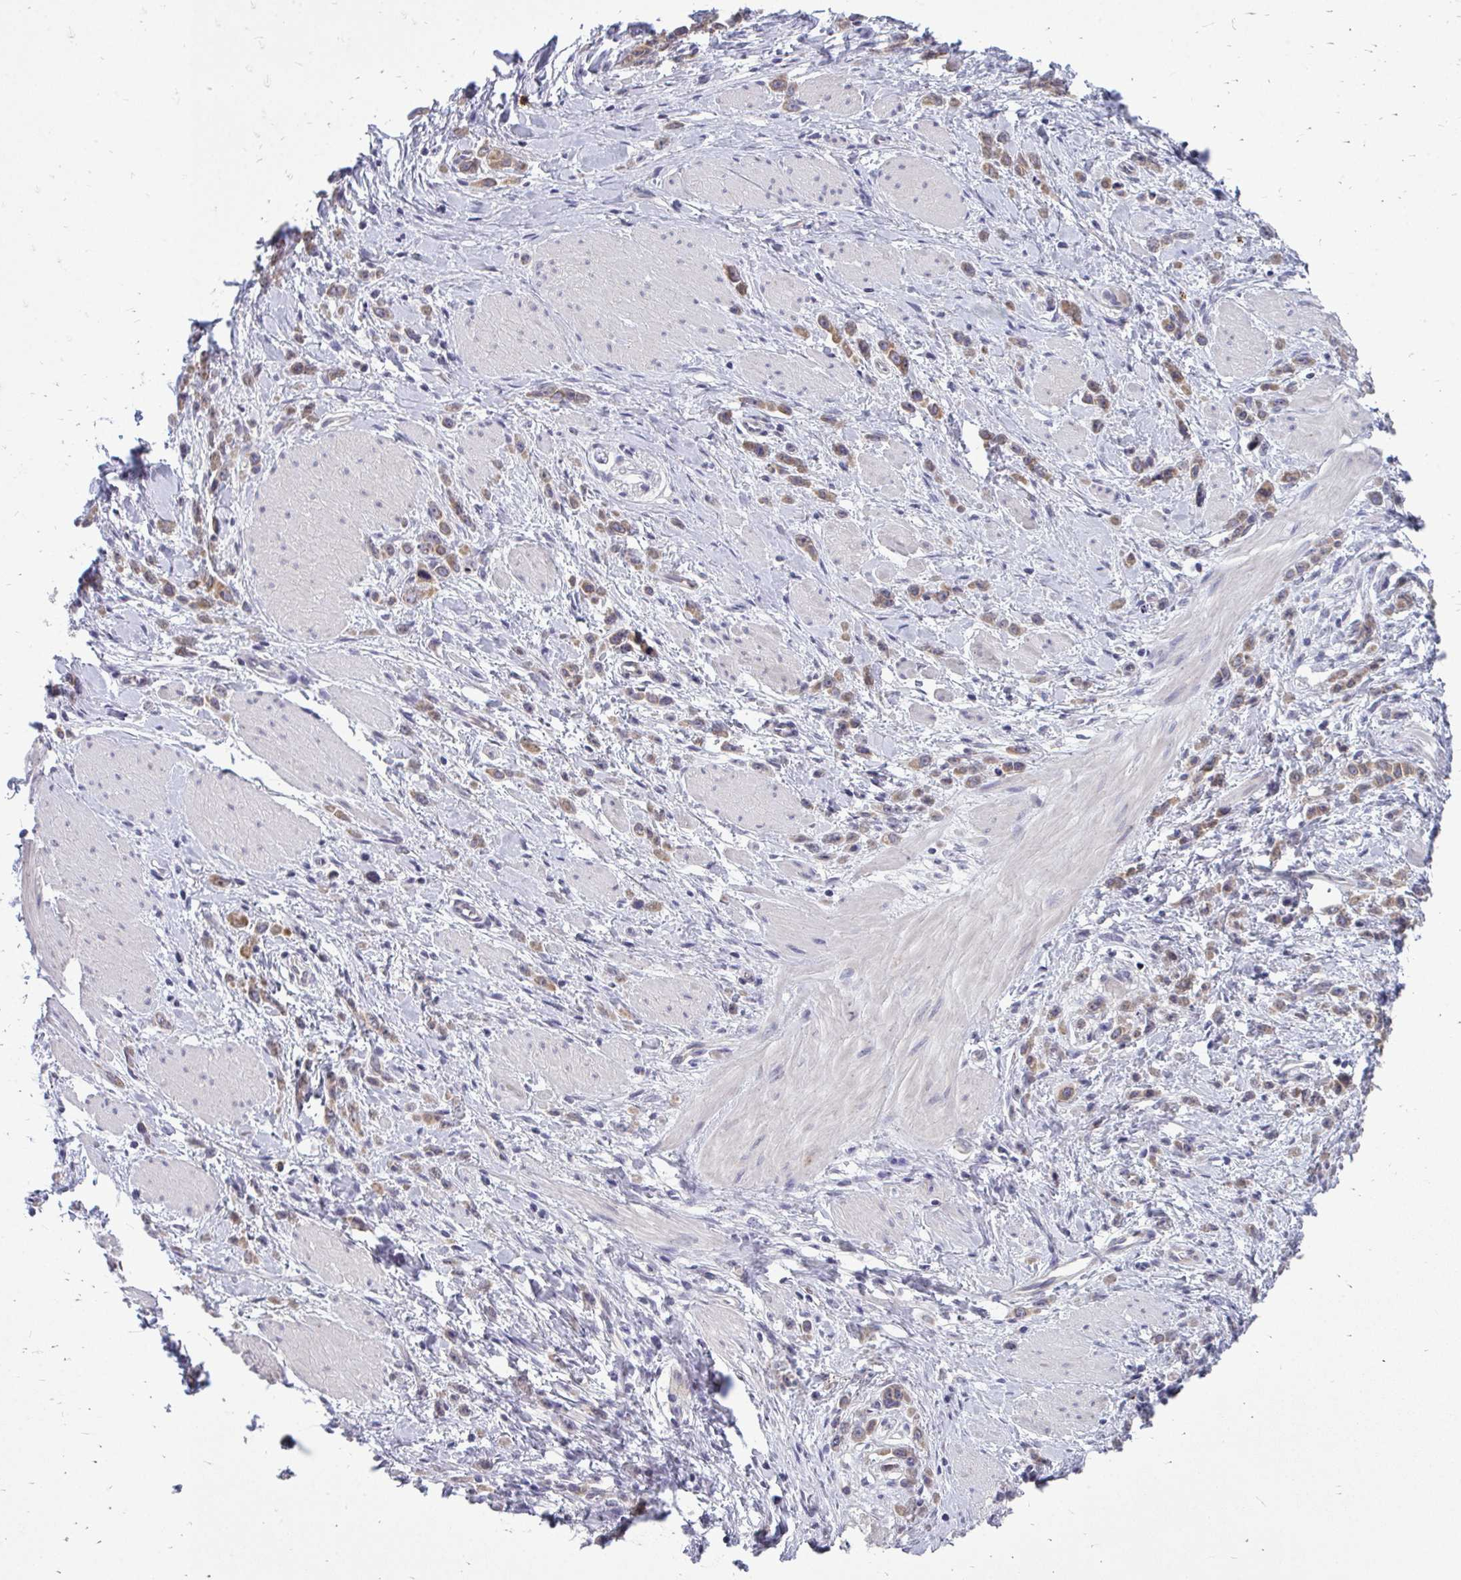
{"staining": {"intensity": "weak", "quantity": ">75%", "location": "cytoplasmic/membranous"}, "tissue": "stomach cancer", "cell_type": "Tumor cells", "image_type": "cancer", "snomed": [{"axis": "morphology", "description": "Adenocarcinoma, NOS"}, {"axis": "topography", "description": "Stomach"}], "caption": "The histopathology image exhibits staining of stomach cancer, revealing weak cytoplasmic/membranous protein positivity (brown color) within tumor cells. The staining was performed using DAB (3,3'-diaminobenzidine), with brown indicating positive protein expression. Nuclei are stained blue with hematoxylin.", "gene": "ACSL5", "patient": {"sex": "male", "age": 47}}